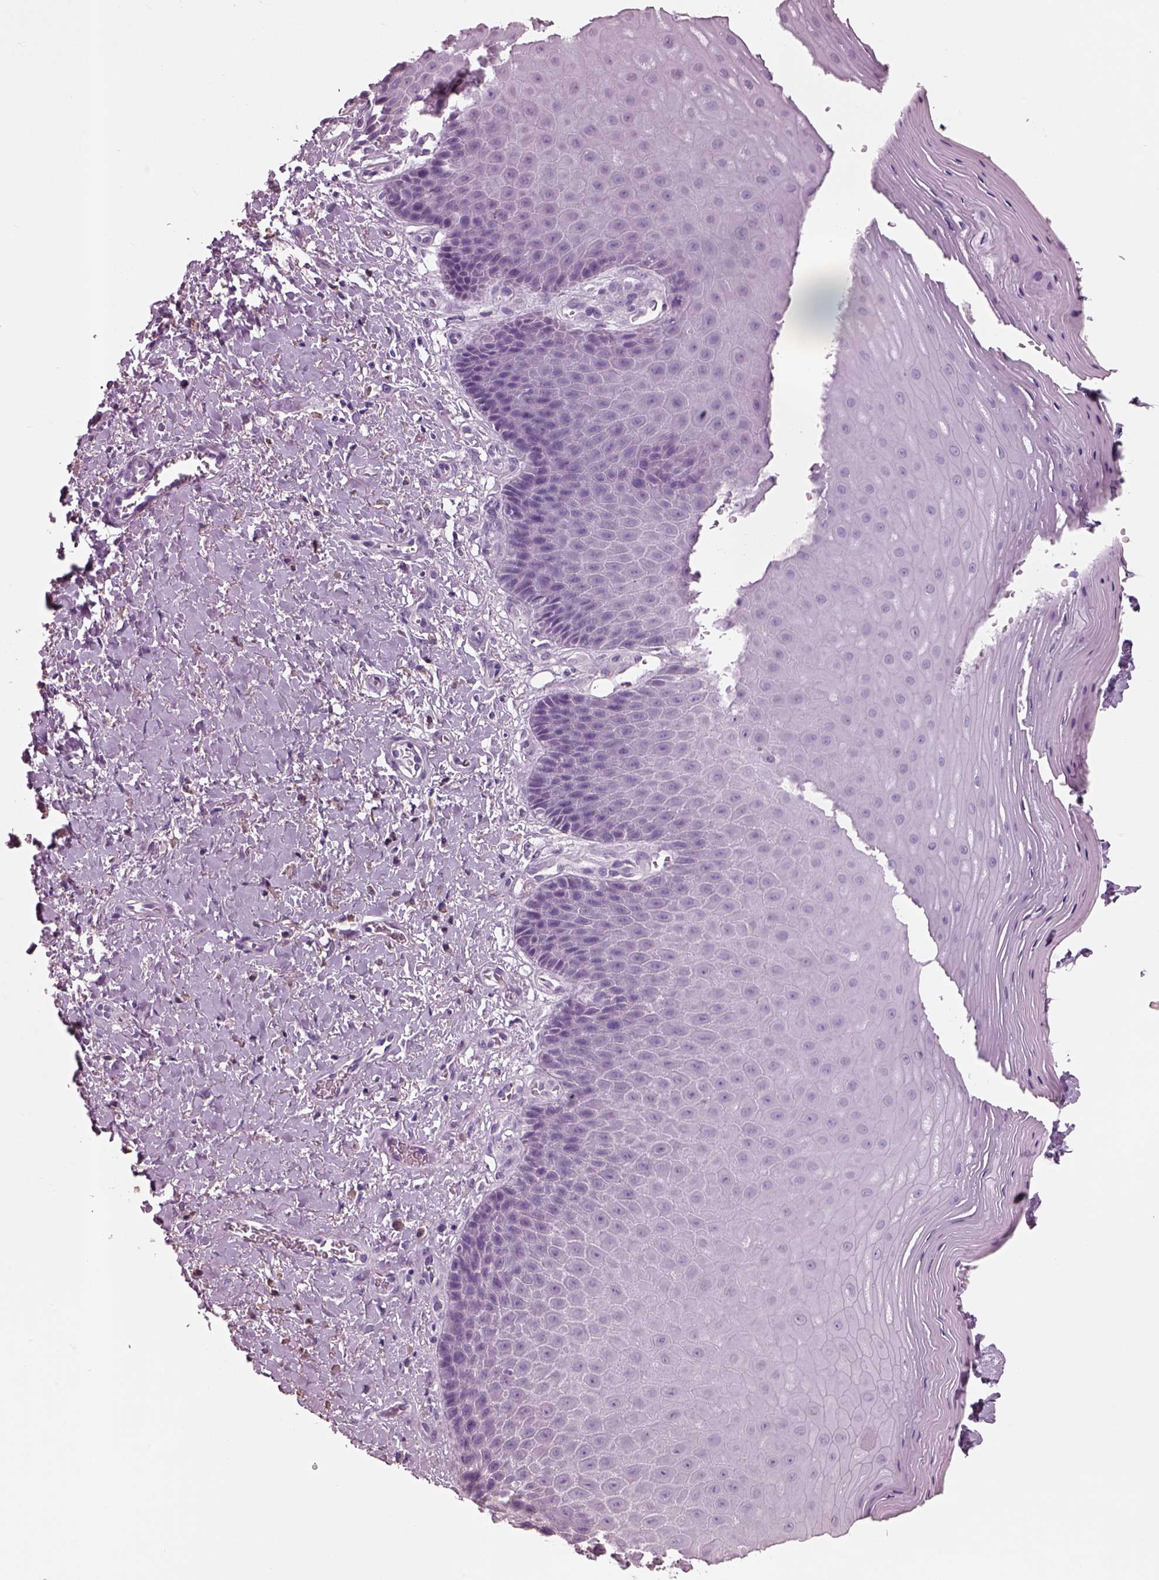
{"staining": {"intensity": "negative", "quantity": "none", "location": "none"}, "tissue": "vagina", "cell_type": "Squamous epithelial cells", "image_type": "normal", "snomed": [{"axis": "morphology", "description": "Normal tissue, NOS"}, {"axis": "topography", "description": "Vagina"}], "caption": "IHC micrograph of benign human vagina stained for a protein (brown), which displays no positivity in squamous epithelial cells.", "gene": "SLC27A2", "patient": {"sex": "female", "age": 83}}